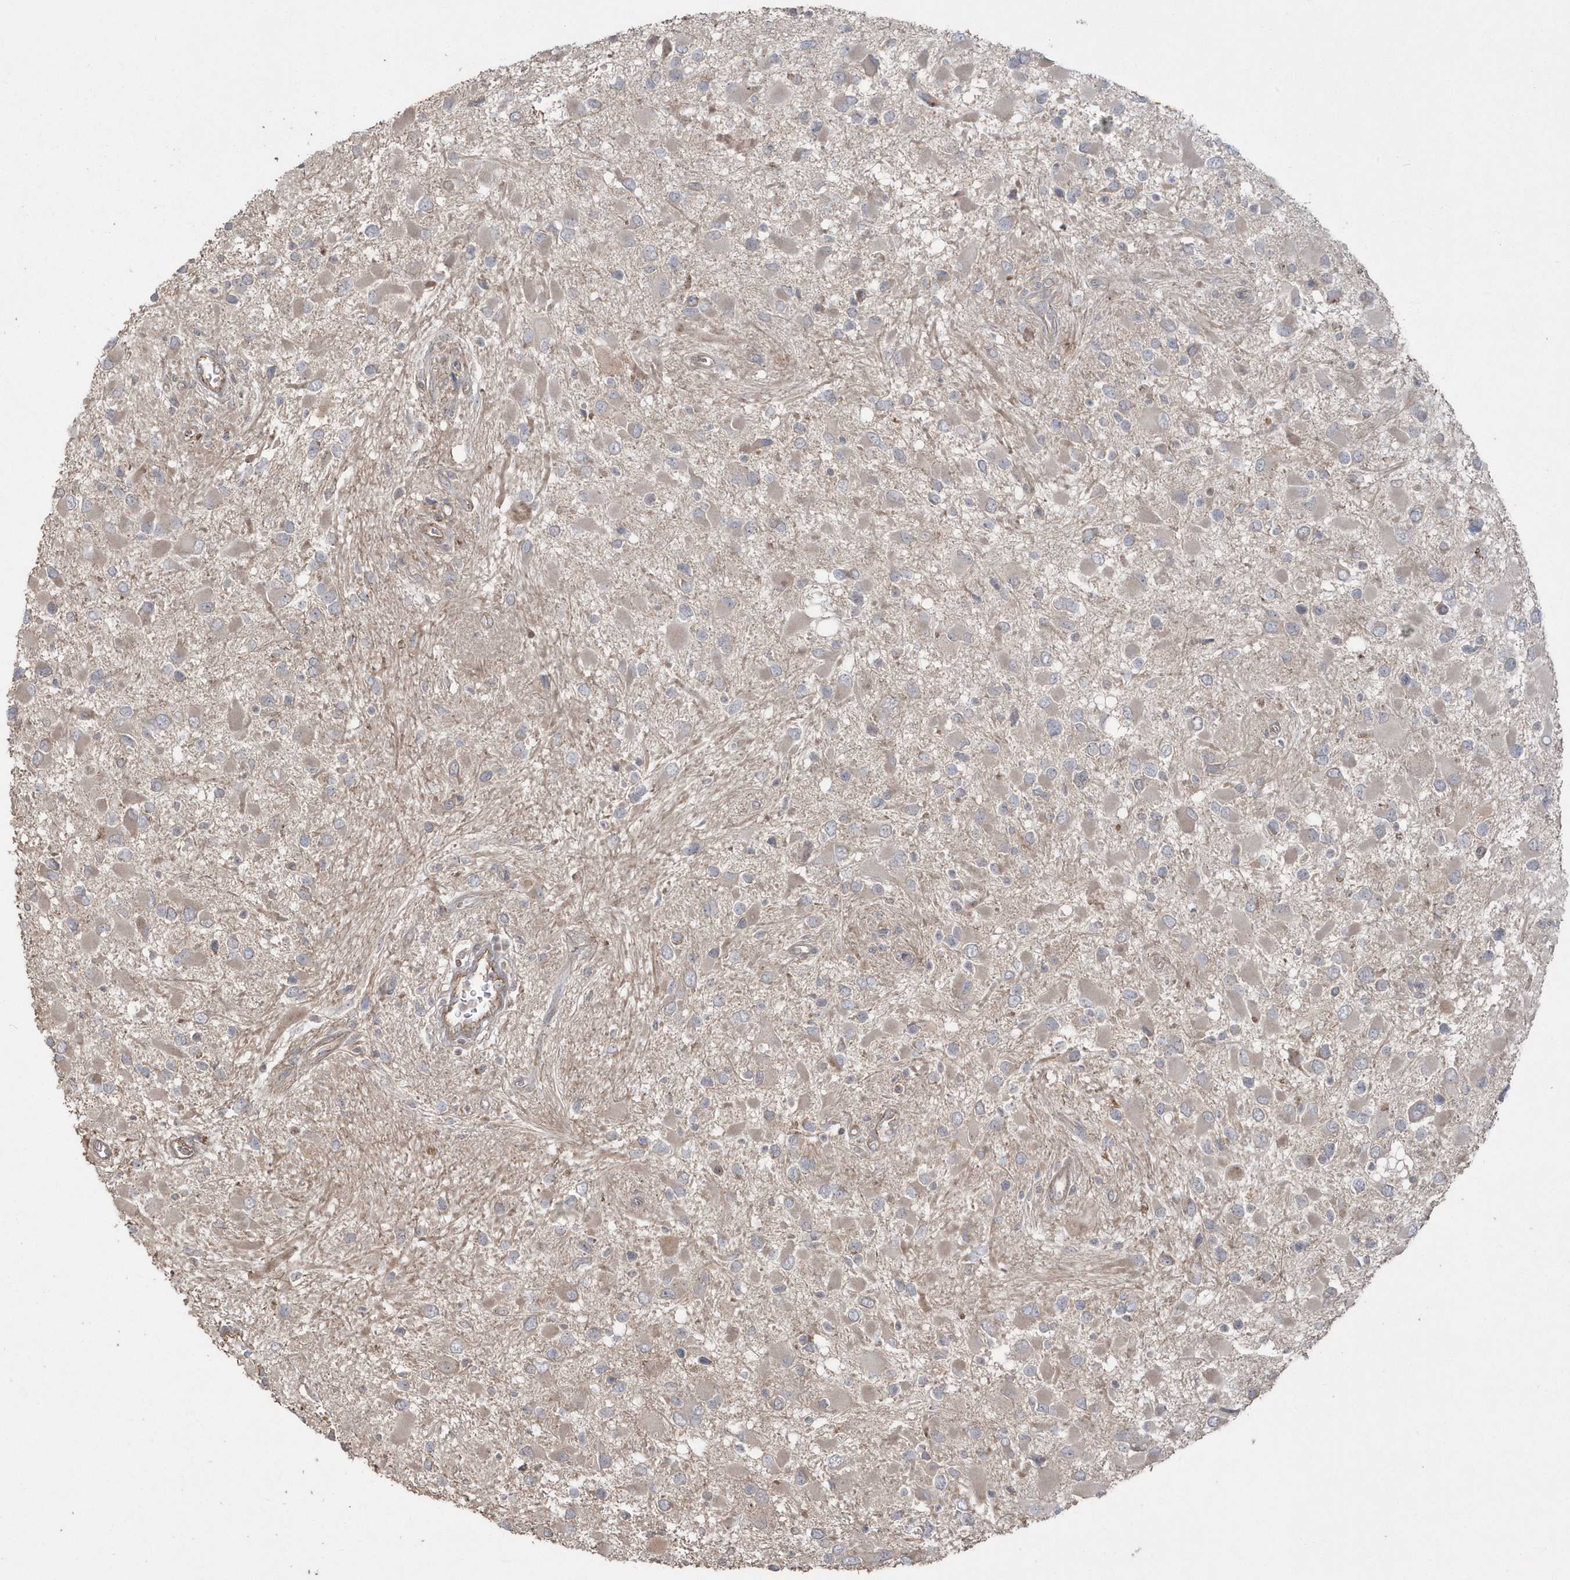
{"staining": {"intensity": "weak", "quantity": "25%-75%", "location": "cytoplasmic/membranous"}, "tissue": "glioma", "cell_type": "Tumor cells", "image_type": "cancer", "snomed": [{"axis": "morphology", "description": "Glioma, malignant, High grade"}, {"axis": "topography", "description": "Brain"}], "caption": "DAB (3,3'-diaminobenzidine) immunohistochemical staining of human high-grade glioma (malignant) demonstrates weak cytoplasmic/membranous protein expression in about 25%-75% of tumor cells.", "gene": "ARMC8", "patient": {"sex": "male", "age": 53}}